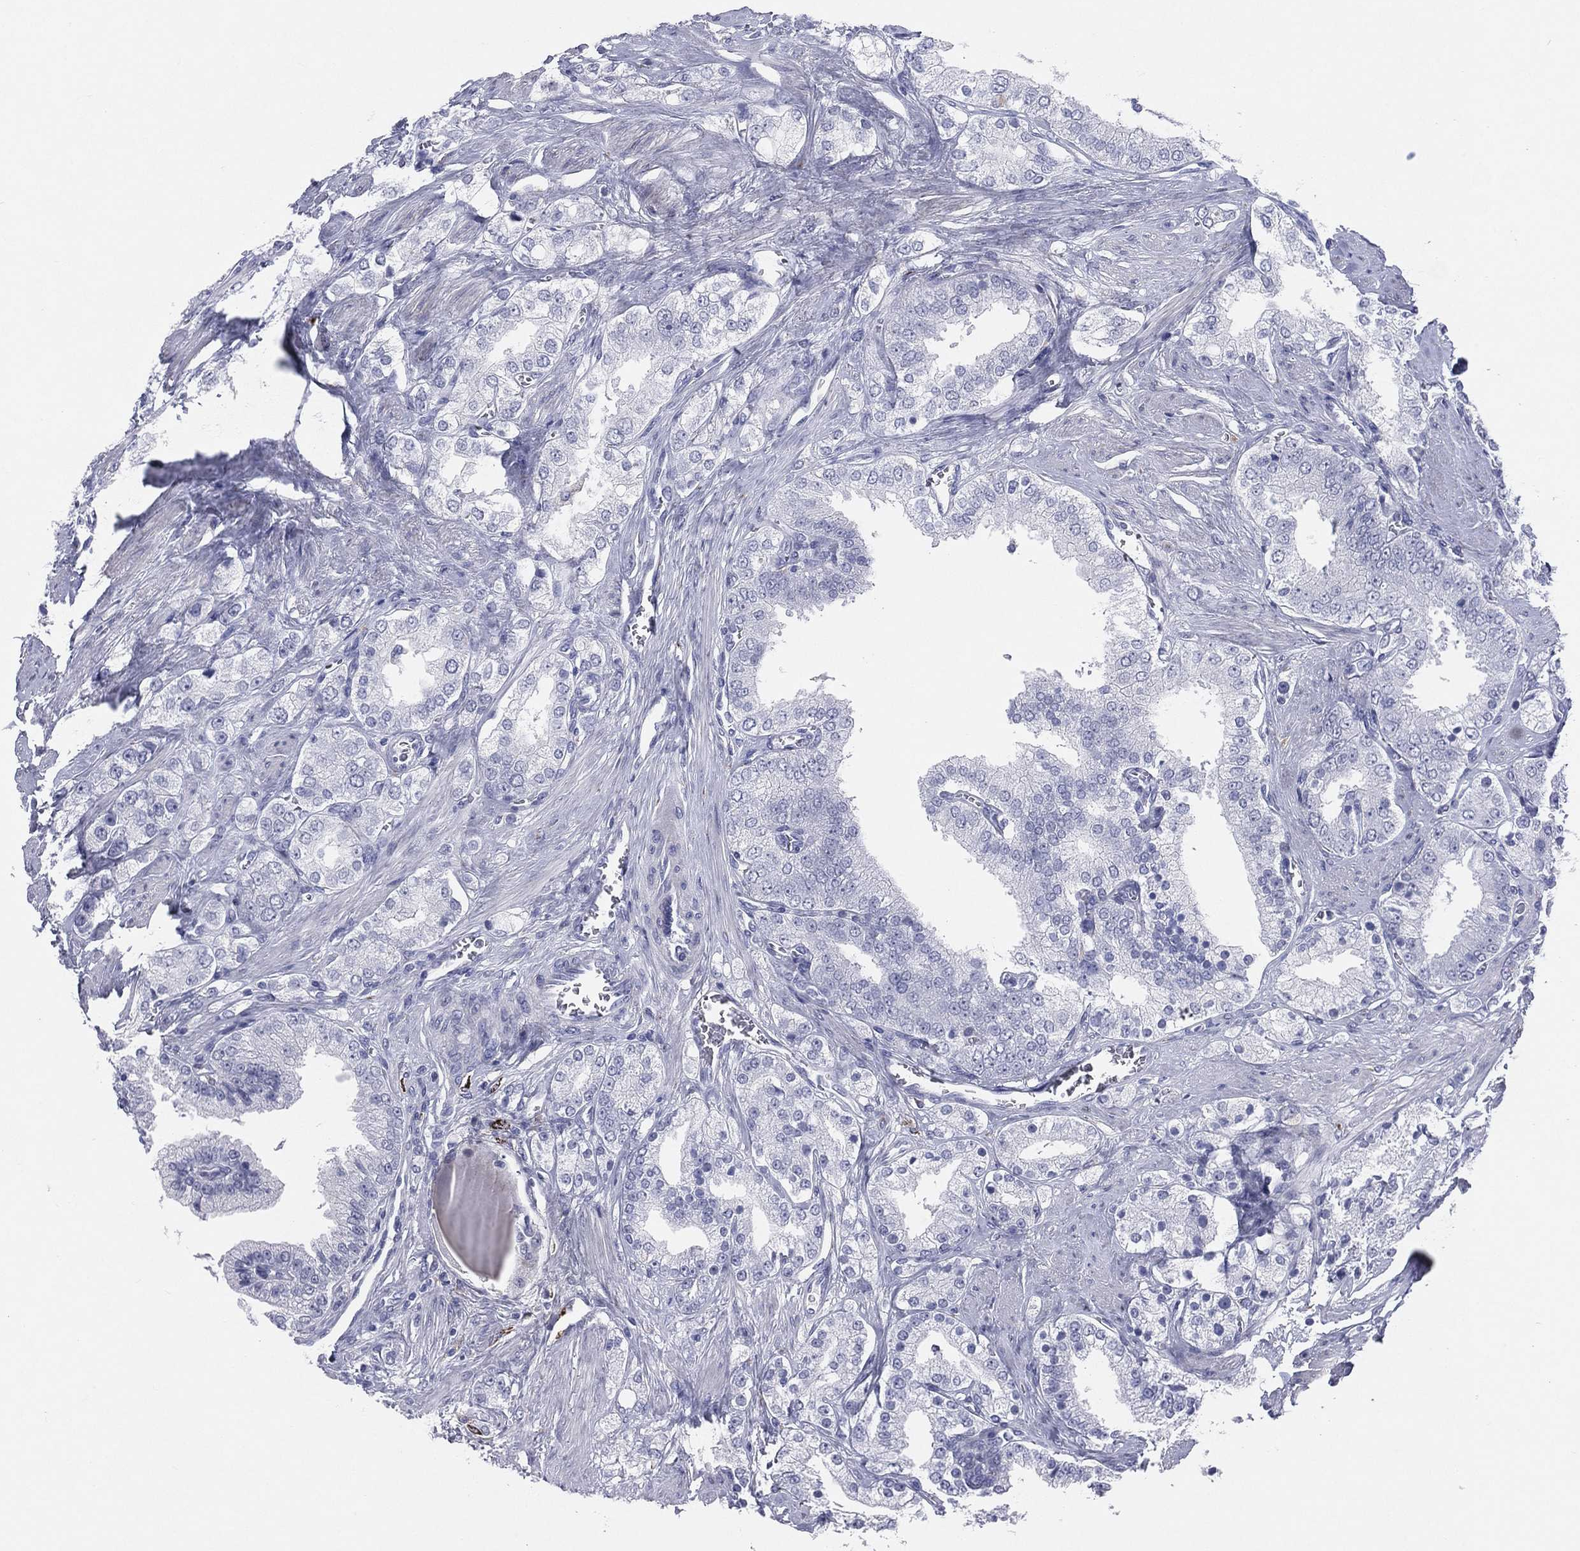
{"staining": {"intensity": "negative", "quantity": "none", "location": "none"}, "tissue": "prostate cancer", "cell_type": "Tumor cells", "image_type": "cancer", "snomed": [{"axis": "morphology", "description": "Adenocarcinoma, NOS"}, {"axis": "topography", "description": "Prostate and seminal vesicle, NOS"}, {"axis": "topography", "description": "Prostate"}], "caption": "Image shows no protein positivity in tumor cells of prostate adenocarcinoma tissue.", "gene": "HLA-DOA", "patient": {"sex": "male", "age": 67}}